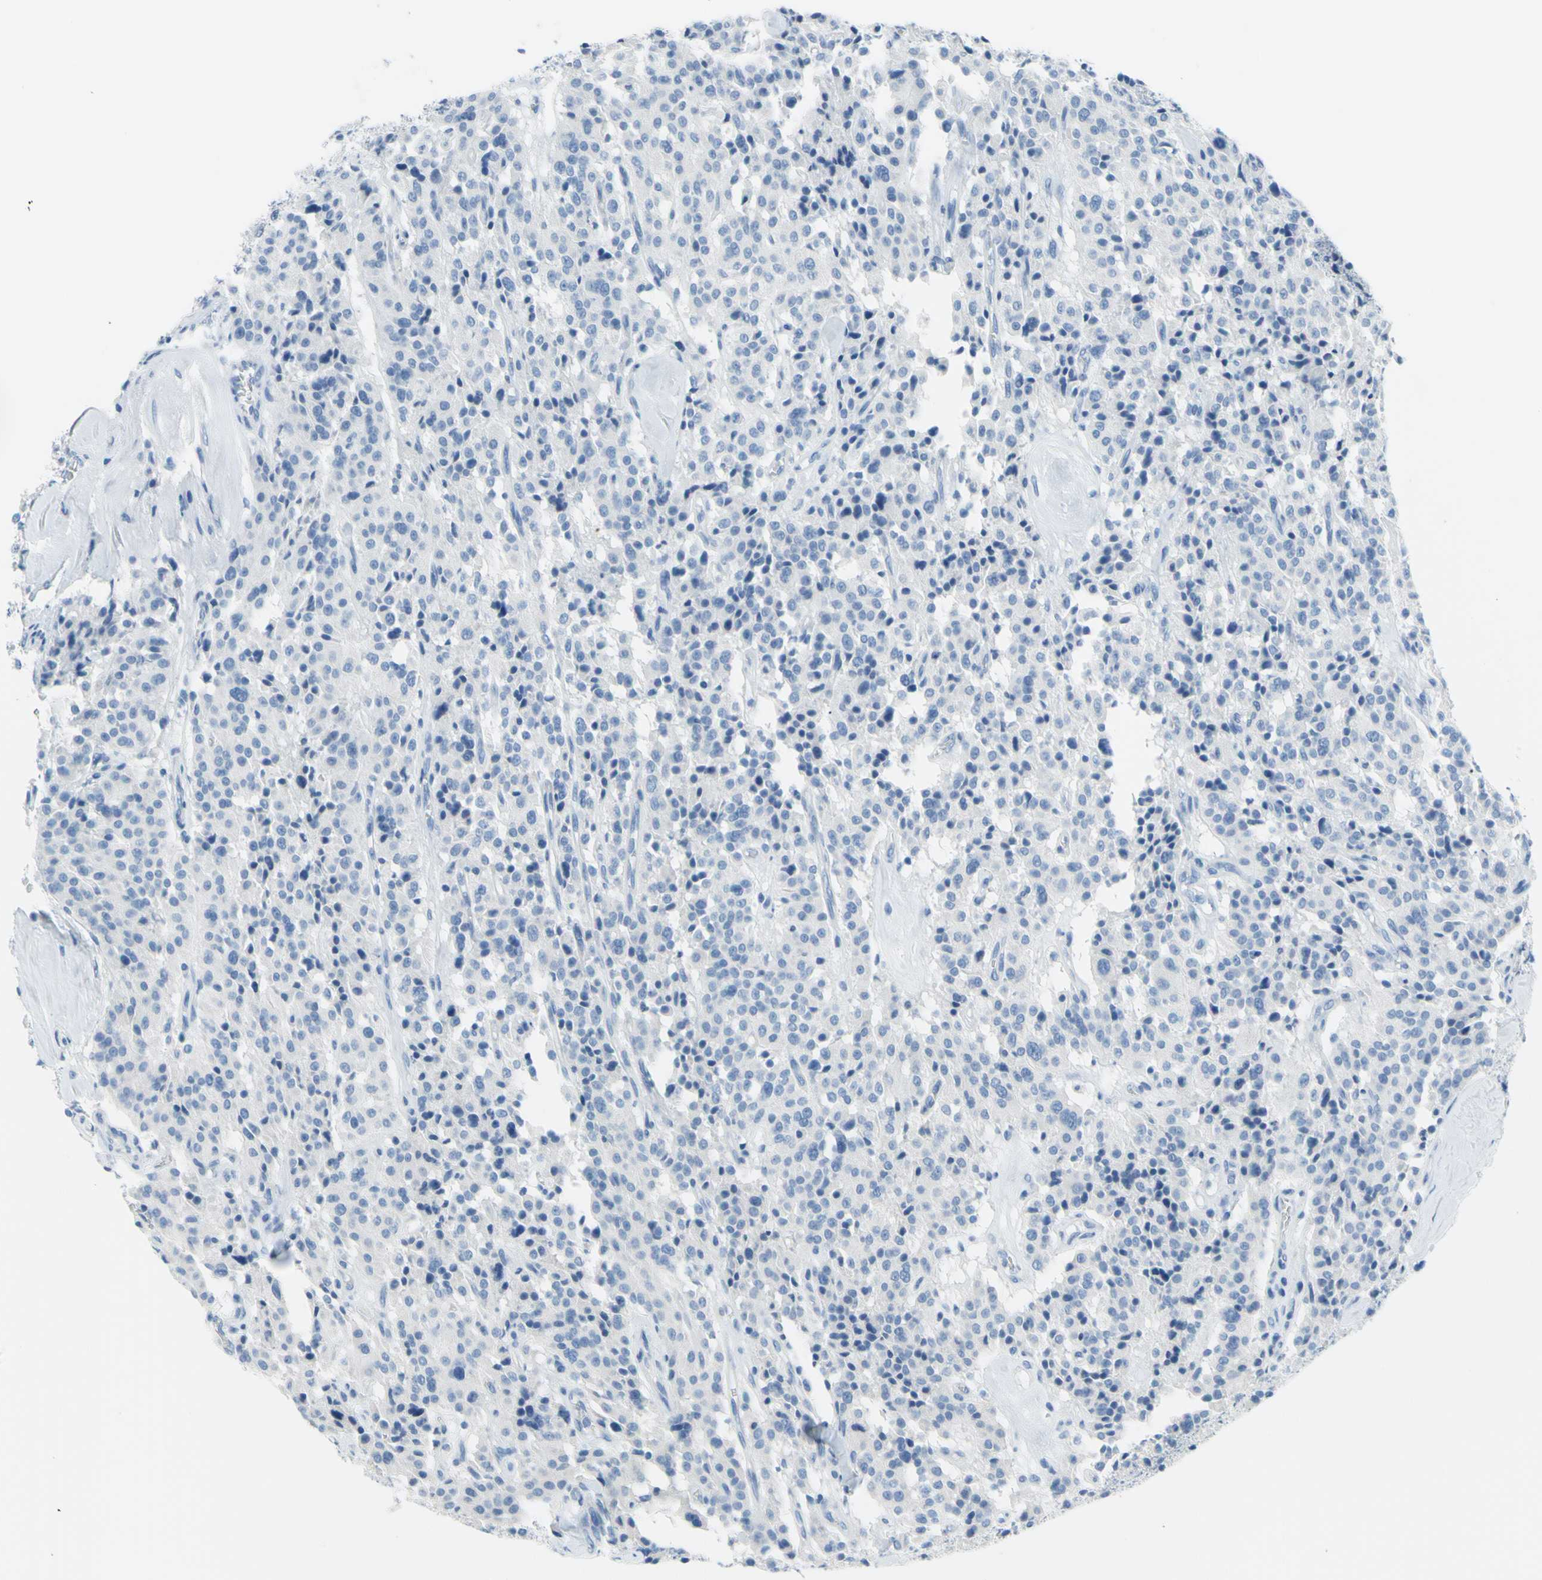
{"staining": {"intensity": "negative", "quantity": "none", "location": "none"}, "tissue": "carcinoid", "cell_type": "Tumor cells", "image_type": "cancer", "snomed": [{"axis": "morphology", "description": "Carcinoid, malignant, NOS"}, {"axis": "topography", "description": "Lung"}], "caption": "Human malignant carcinoid stained for a protein using immunohistochemistry displays no staining in tumor cells.", "gene": "DCT", "patient": {"sex": "male", "age": 30}}